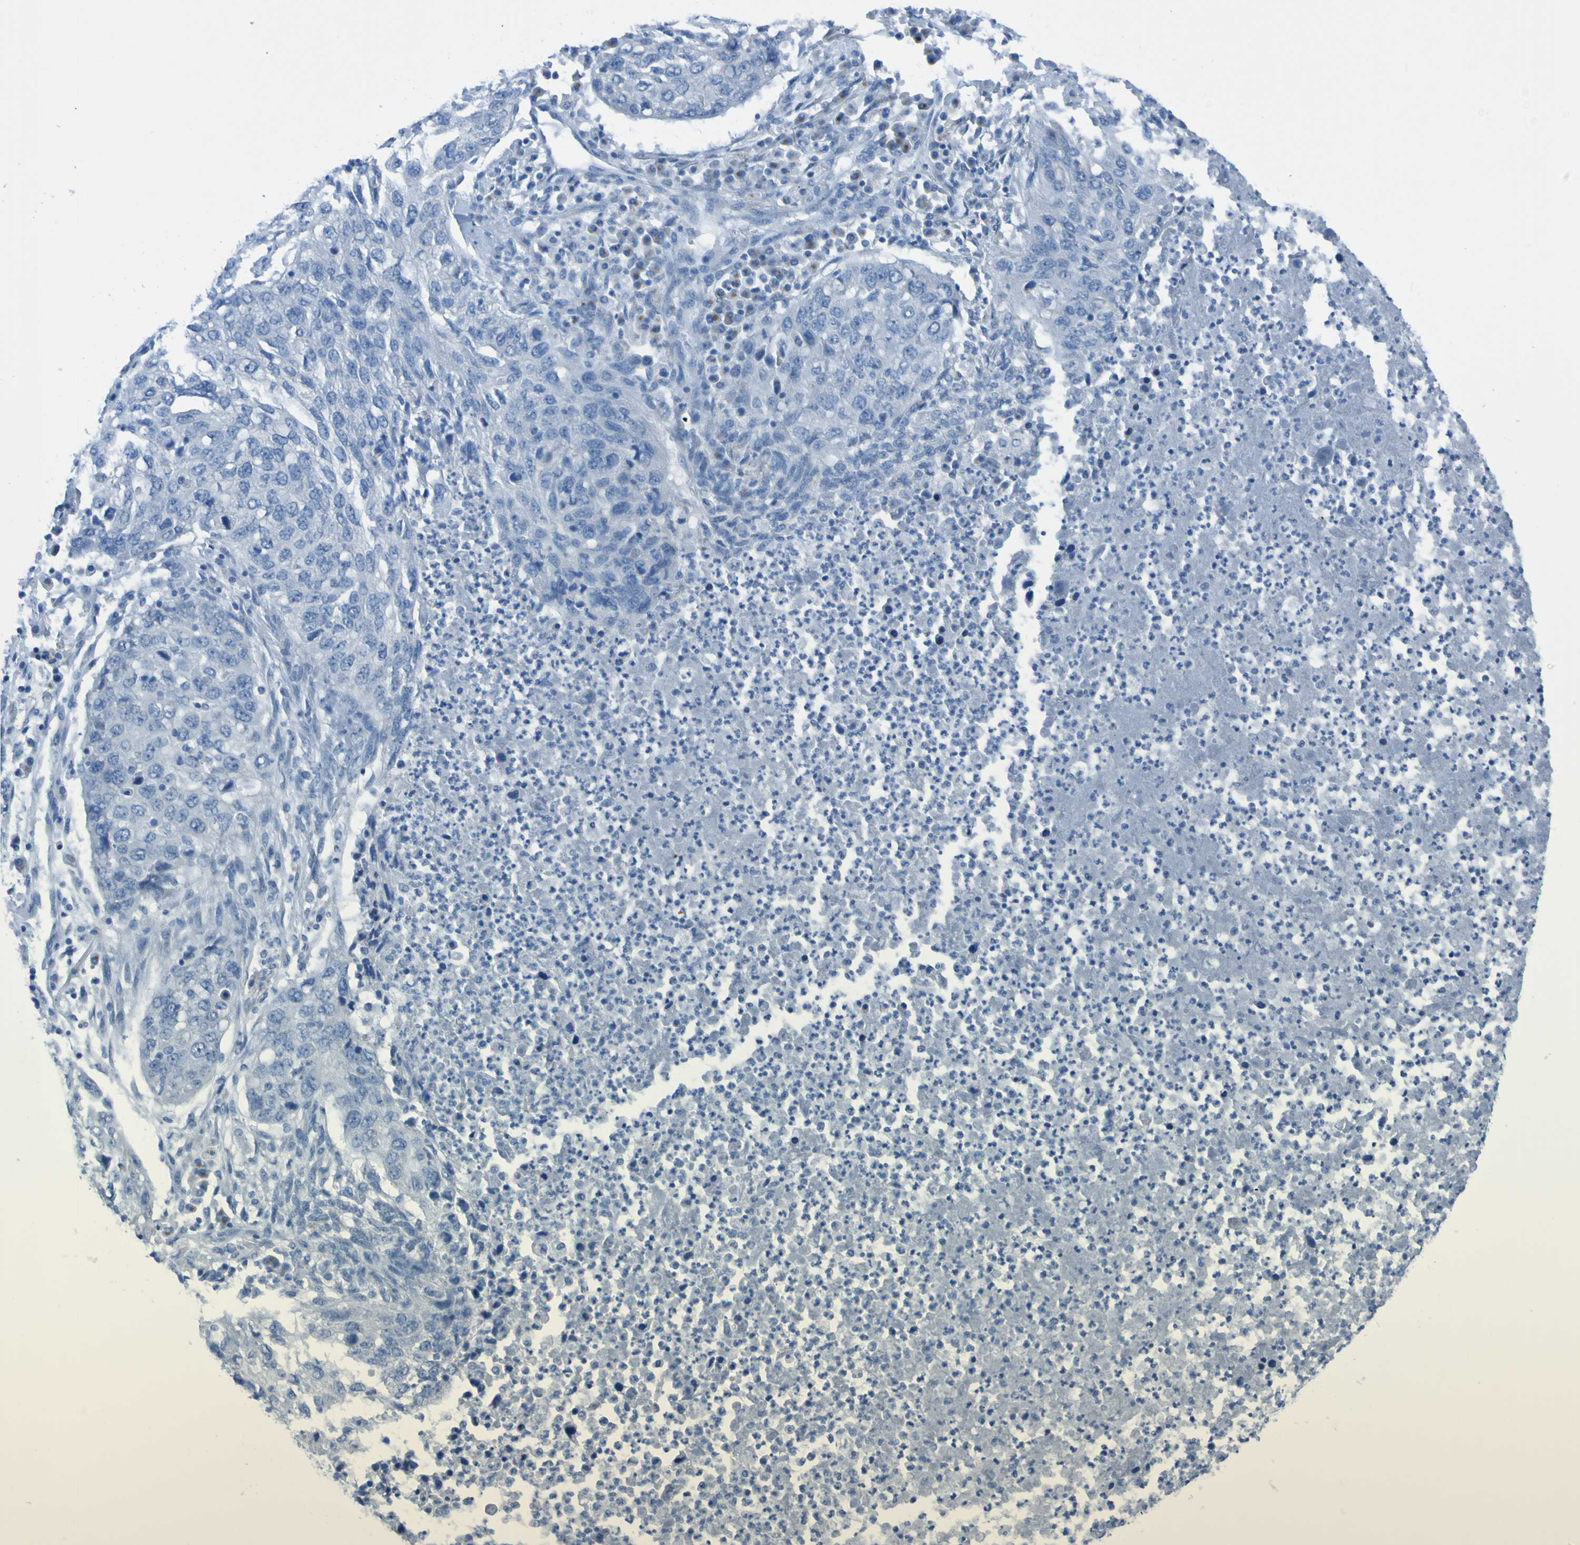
{"staining": {"intensity": "negative", "quantity": "none", "location": "none"}, "tissue": "lung cancer", "cell_type": "Tumor cells", "image_type": "cancer", "snomed": [{"axis": "morphology", "description": "Squamous cell carcinoma, NOS"}, {"axis": "topography", "description": "Lung"}], "caption": "The immunohistochemistry (IHC) histopathology image has no significant positivity in tumor cells of lung squamous cell carcinoma tissue.", "gene": "ACMSD", "patient": {"sex": "female", "age": 63}}